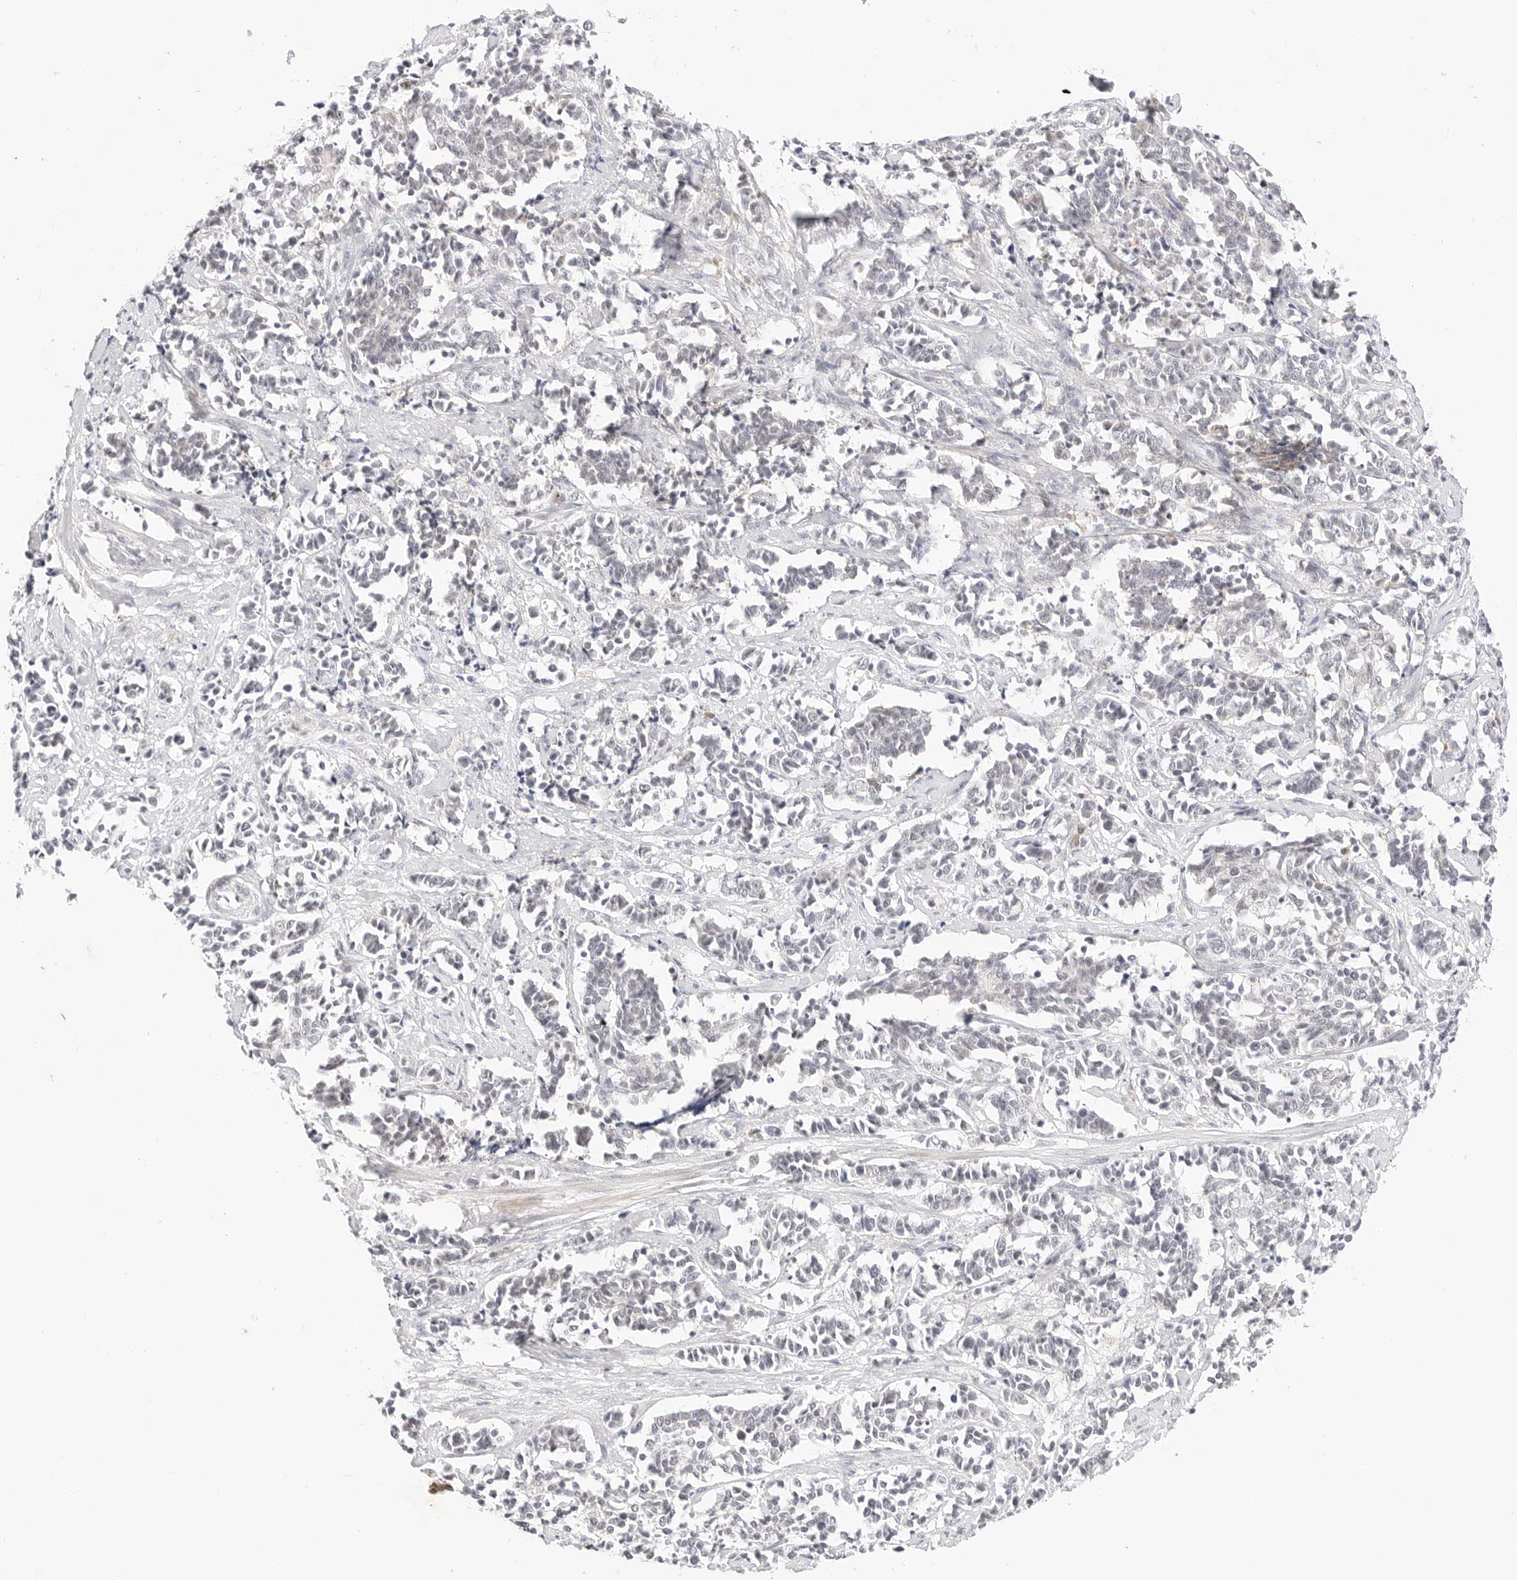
{"staining": {"intensity": "negative", "quantity": "none", "location": "none"}, "tissue": "cervical cancer", "cell_type": "Tumor cells", "image_type": "cancer", "snomed": [{"axis": "morphology", "description": "Normal tissue, NOS"}, {"axis": "morphology", "description": "Squamous cell carcinoma, NOS"}, {"axis": "topography", "description": "Cervix"}], "caption": "Tumor cells are negative for protein expression in human squamous cell carcinoma (cervical).", "gene": "XKR4", "patient": {"sex": "female", "age": 35}}